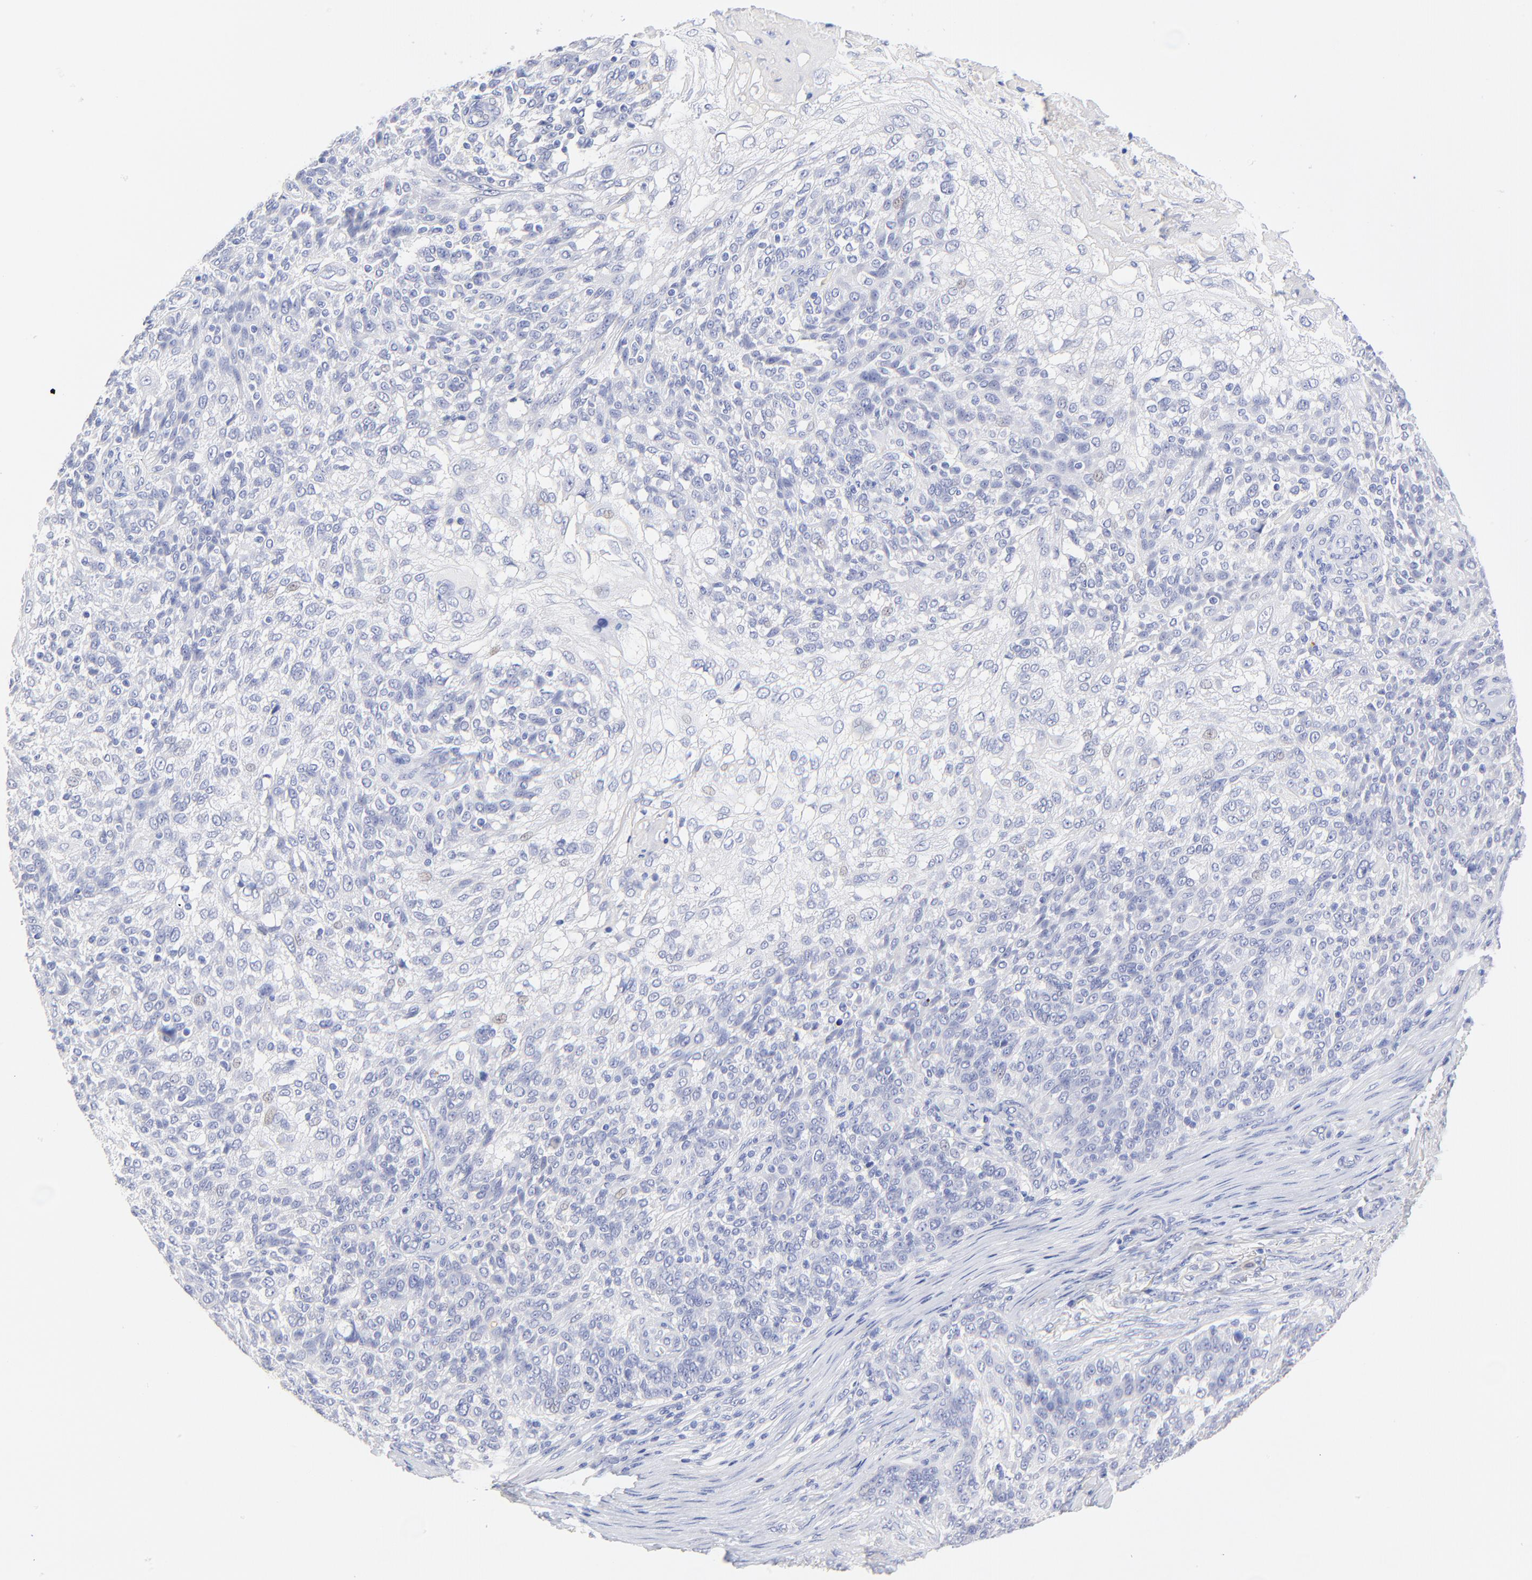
{"staining": {"intensity": "negative", "quantity": "none", "location": "none"}, "tissue": "skin cancer", "cell_type": "Tumor cells", "image_type": "cancer", "snomed": [{"axis": "morphology", "description": "Normal tissue, NOS"}, {"axis": "morphology", "description": "Squamous cell carcinoma, NOS"}, {"axis": "topography", "description": "Skin"}], "caption": "Immunohistochemical staining of skin cancer (squamous cell carcinoma) reveals no significant expression in tumor cells. (Stains: DAB immunohistochemistry (IHC) with hematoxylin counter stain, Microscopy: brightfield microscopy at high magnification).", "gene": "SULT4A1", "patient": {"sex": "female", "age": 83}}